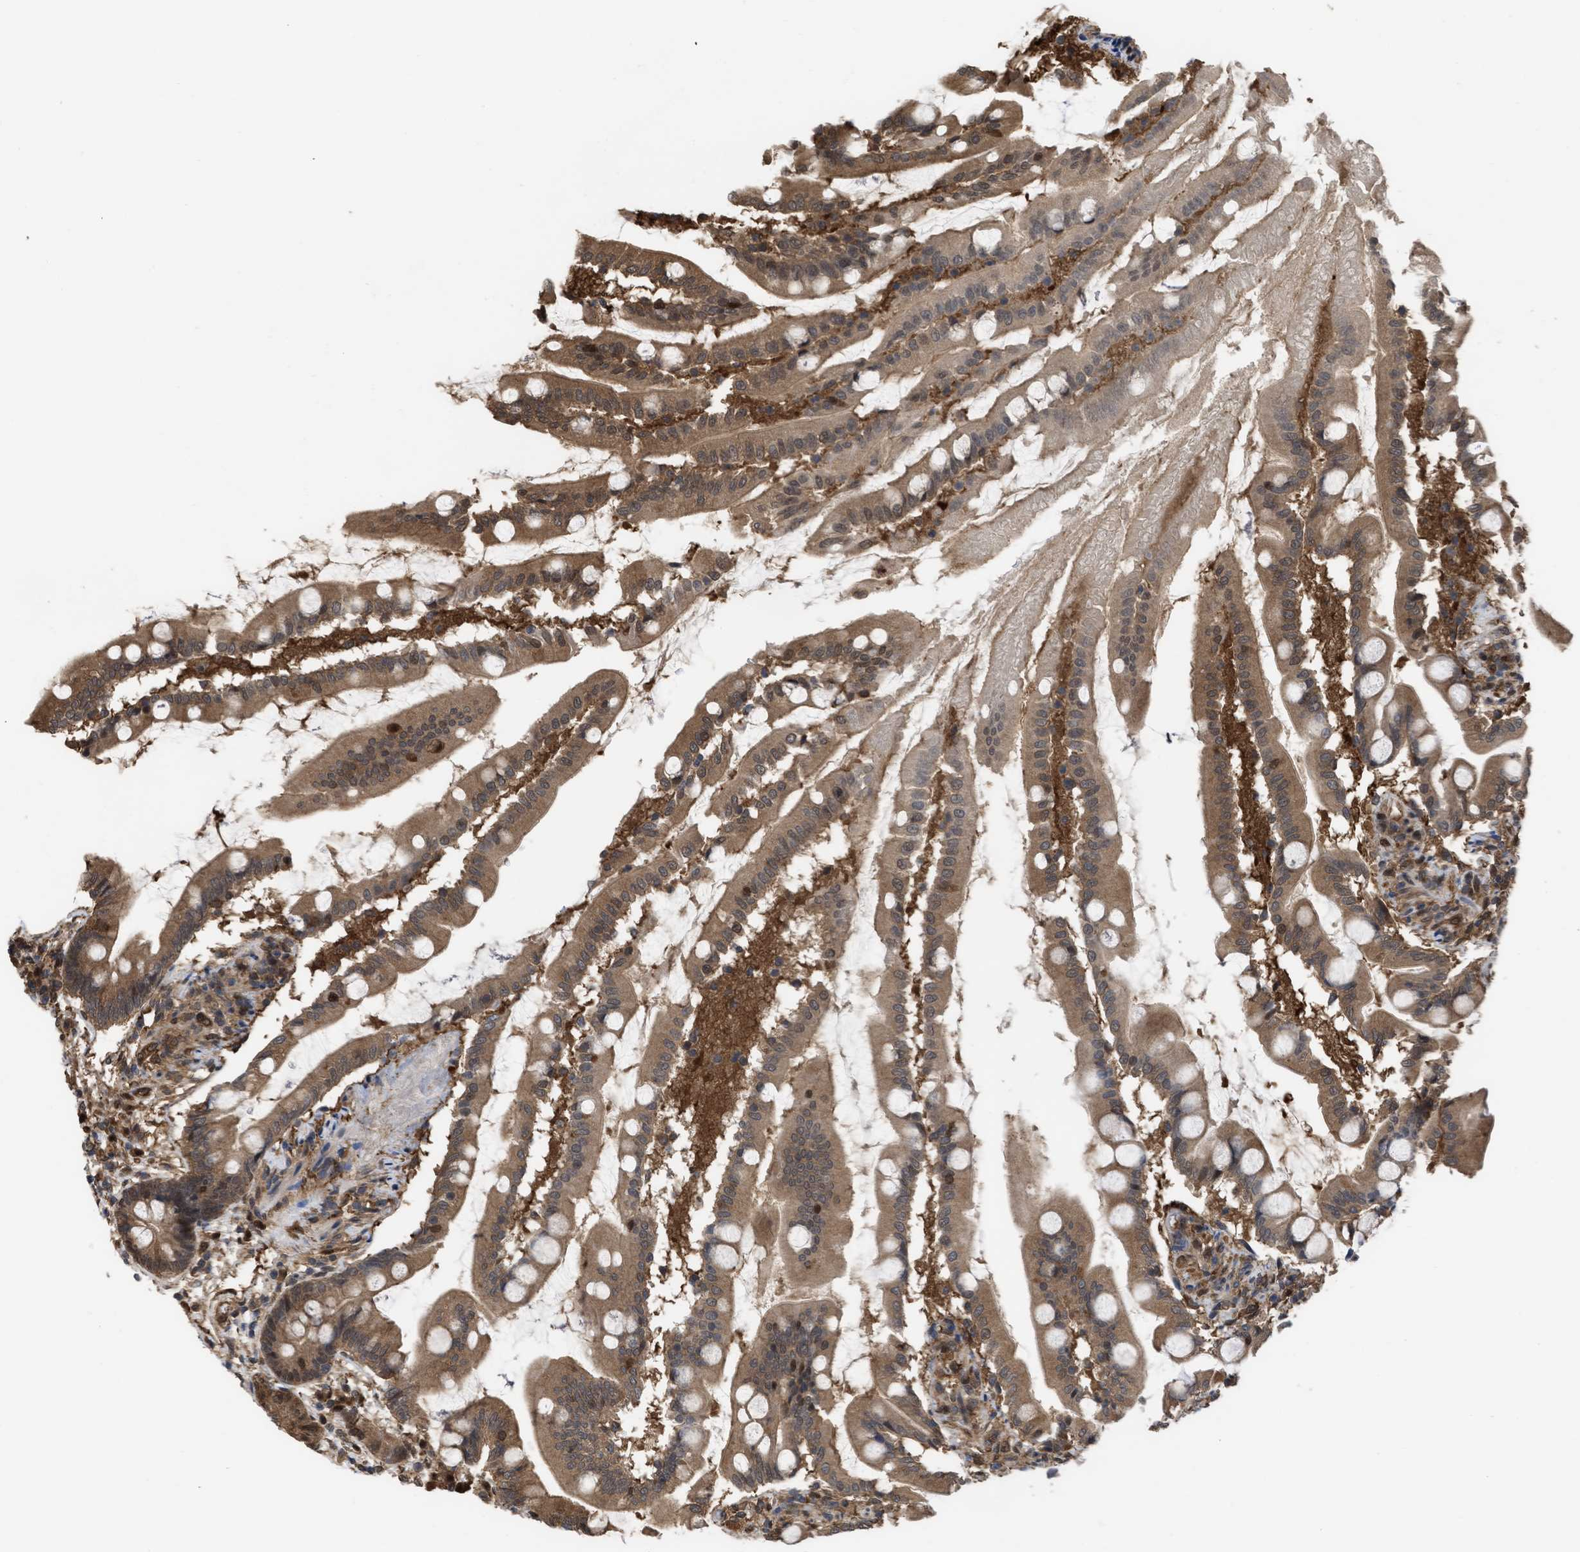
{"staining": {"intensity": "moderate", "quantity": ">75%", "location": "cytoplasmic/membranous"}, "tissue": "small intestine", "cell_type": "Glandular cells", "image_type": "normal", "snomed": [{"axis": "morphology", "description": "Normal tissue, NOS"}, {"axis": "topography", "description": "Small intestine"}], "caption": "Immunohistochemistry (IHC) (DAB) staining of unremarkable human small intestine exhibits moderate cytoplasmic/membranous protein positivity in approximately >75% of glandular cells.", "gene": "YWHAG", "patient": {"sex": "female", "age": 56}}